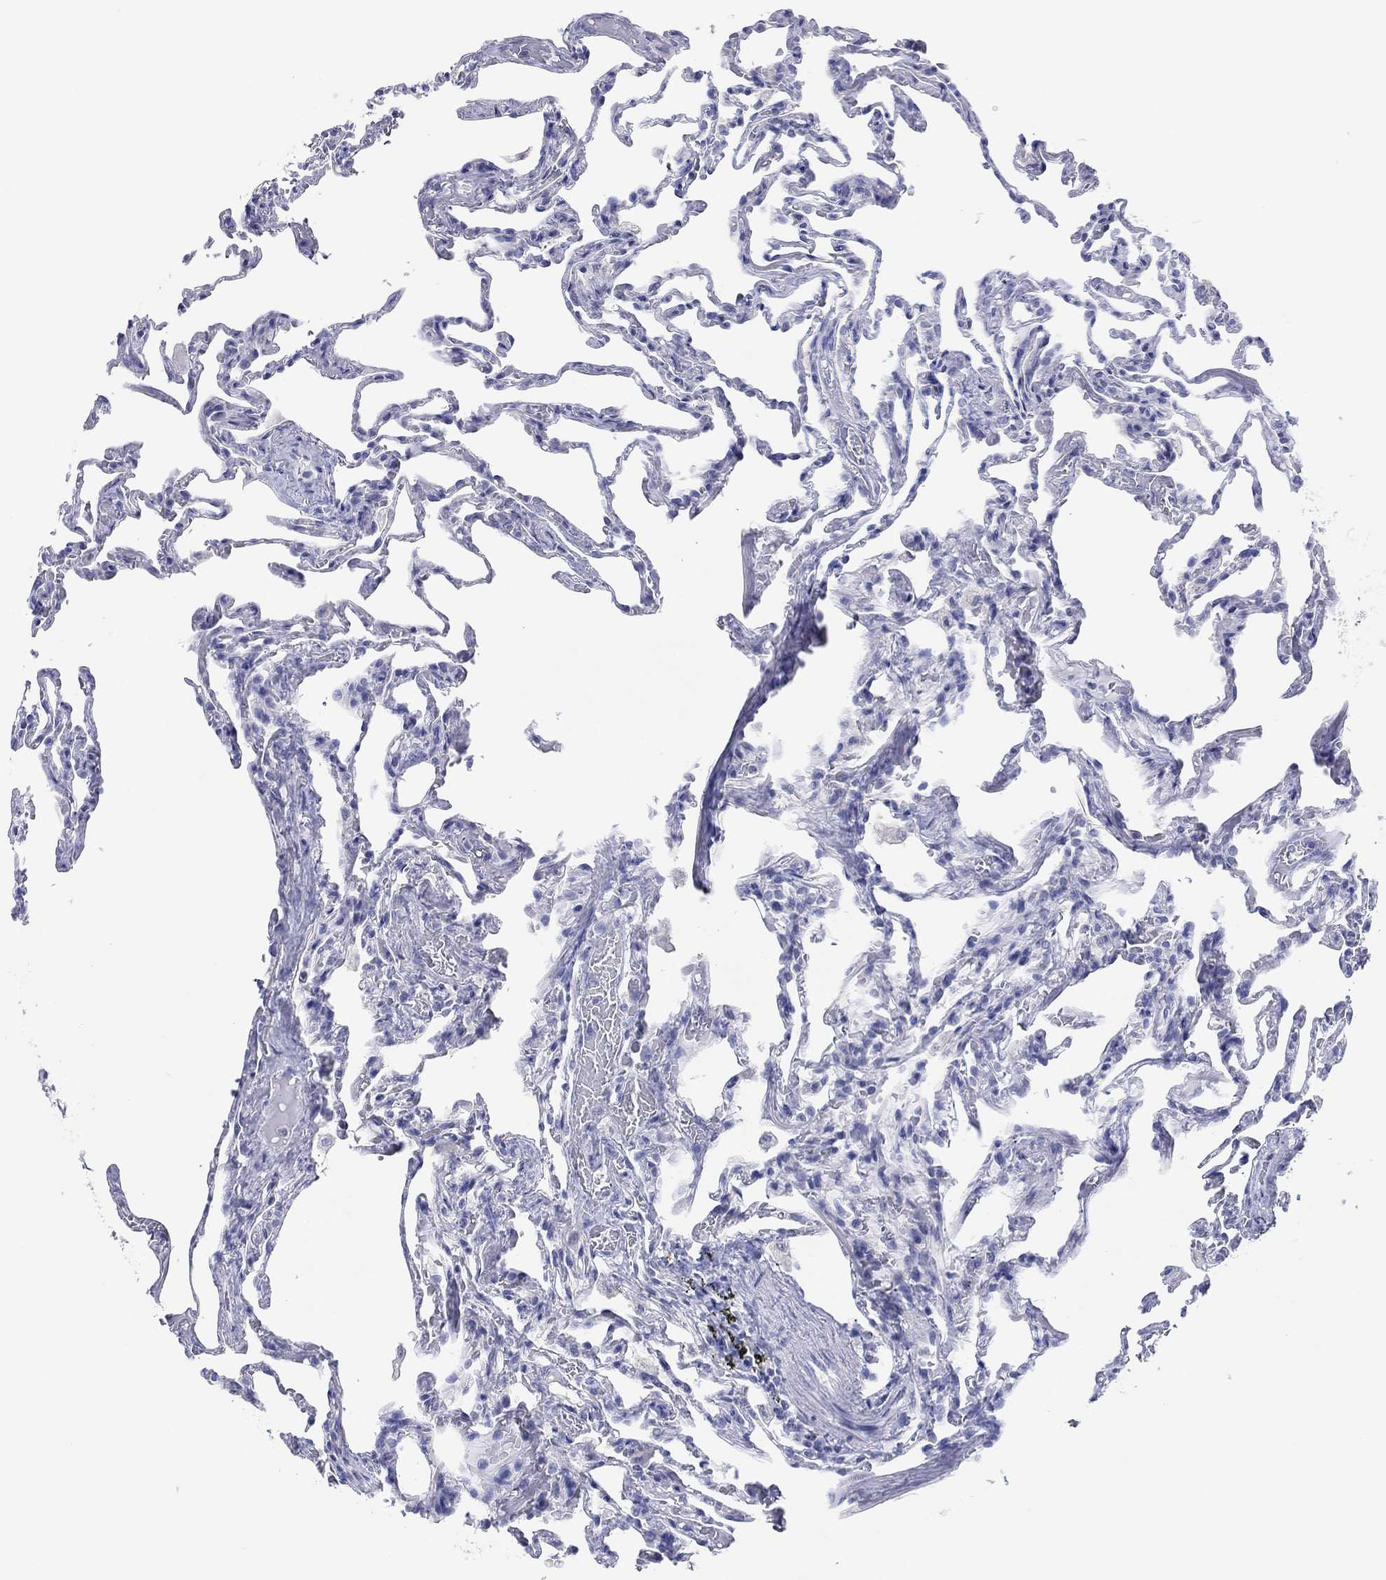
{"staining": {"intensity": "negative", "quantity": "none", "location": "none"}, "tissue": "lung", "cell_type": "Alveolar cells", "image_type": "normal", "snomed": [{"axis": "morphology", "description": "Normal tissue, NOS"}, {"axis": "topography", "description": "Lung"}], "caption": "A high-resolution micrograph shows immunohistochemistry (IHC) staining of benign lung, which exhibits no significant positivity in alveolar cells.", "gene": "MAGEB6", "patient": {"sex": "female", "age": 43}}